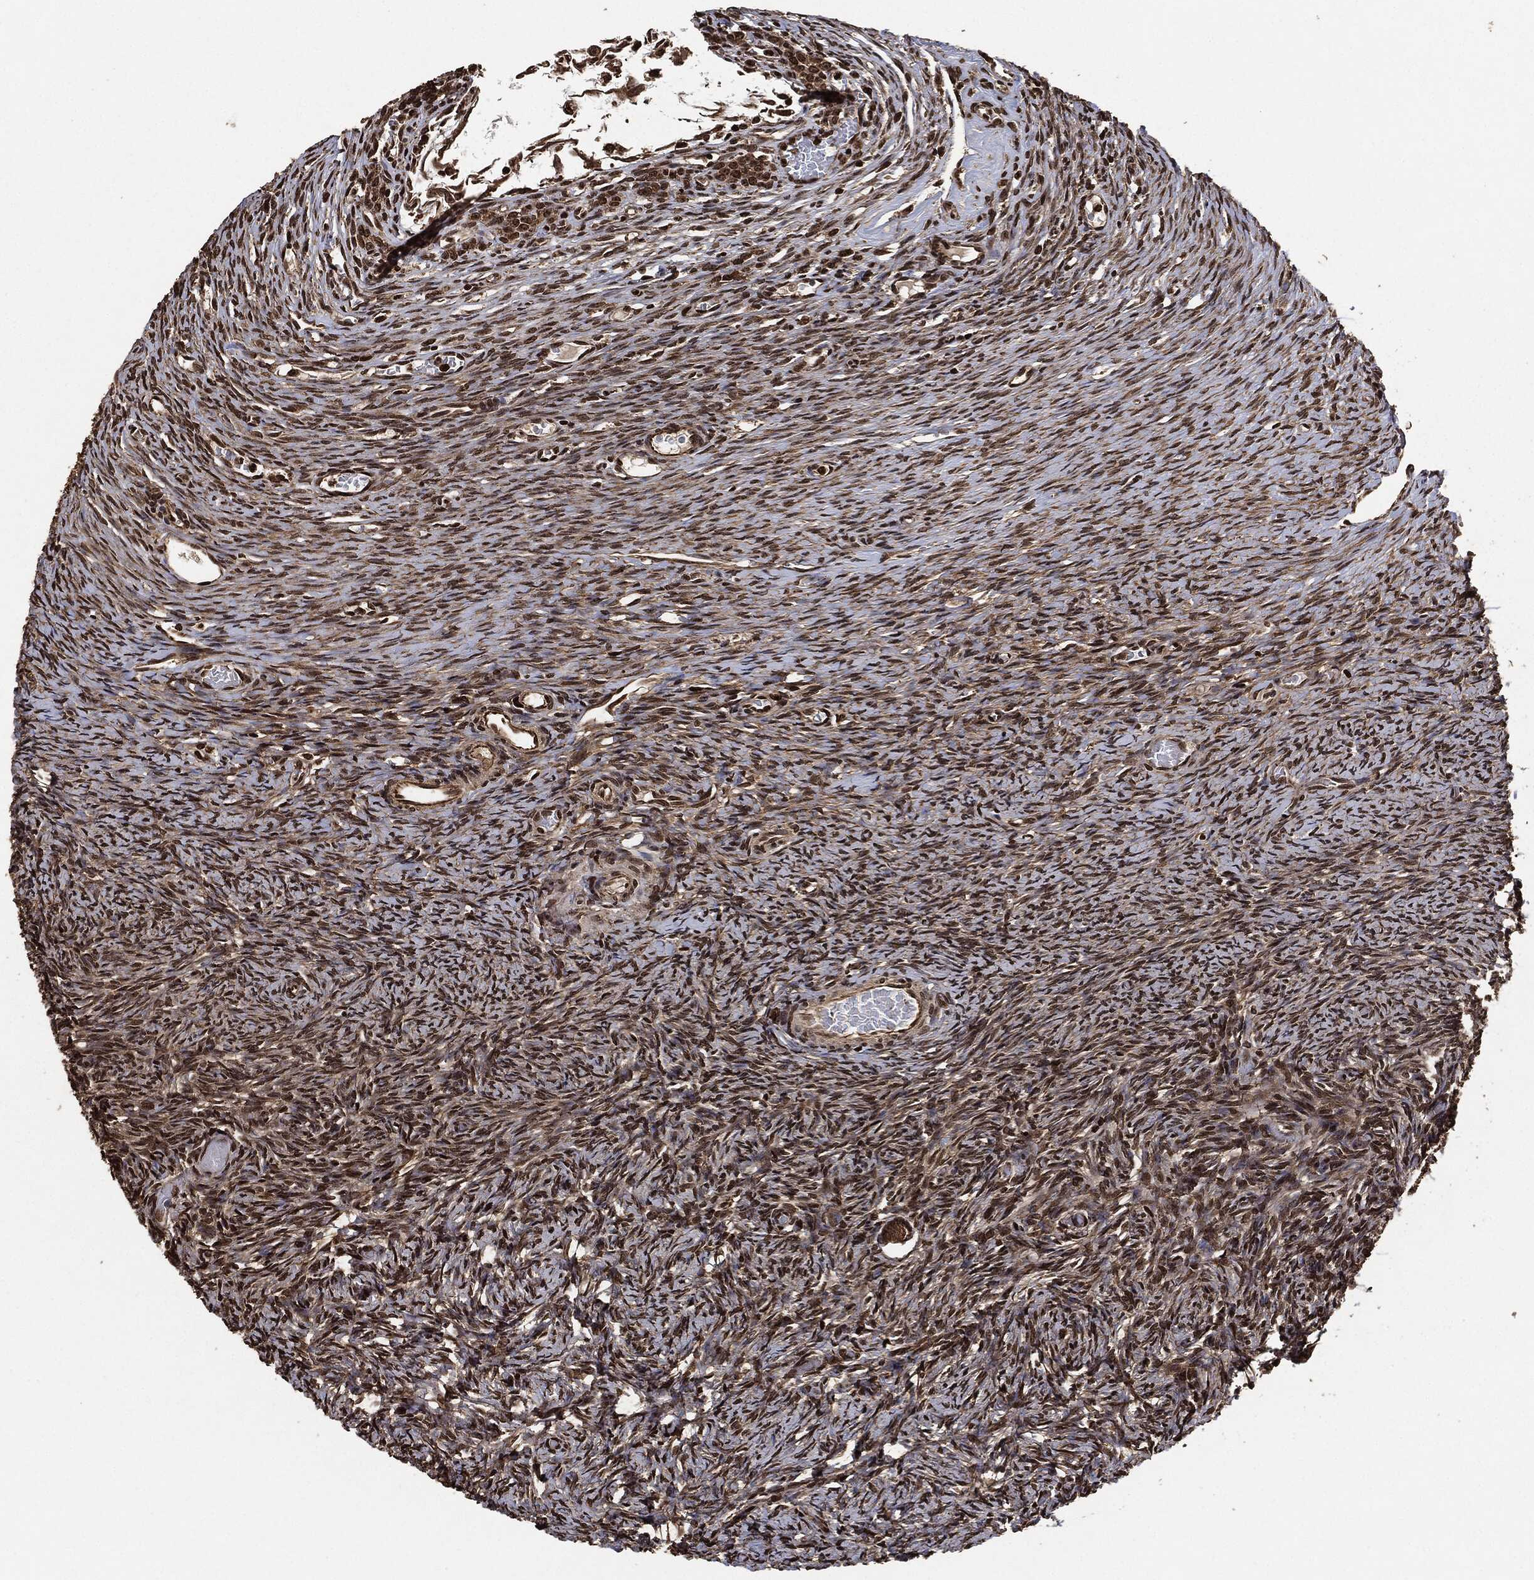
{"staining": {"intensity": "weak", "quantity": ">75%", "location": "cytoplasmic/membranous"}, "tissue": "ovary", "cell_type": "Follicle cells", "image_type": "normal", "snomed": [{"axis": "morphology", "description": "Normal tissue, NOS"}, {"axis": "topography", "description": "Ovary"}], "caption": "DAB immunohistochemical staining of benign ovary demonstrates weak cytoplasmic/membranous protein staining in approximately >75% of follicle cells. (Stains: DAB (3,3'-diaminobenzidine) in brown, nuclei in blue, Microscopy: brightfield microscopy at high magnification).", "gene": "PDK1", "patient": {"sex": "female", "age": 39}}